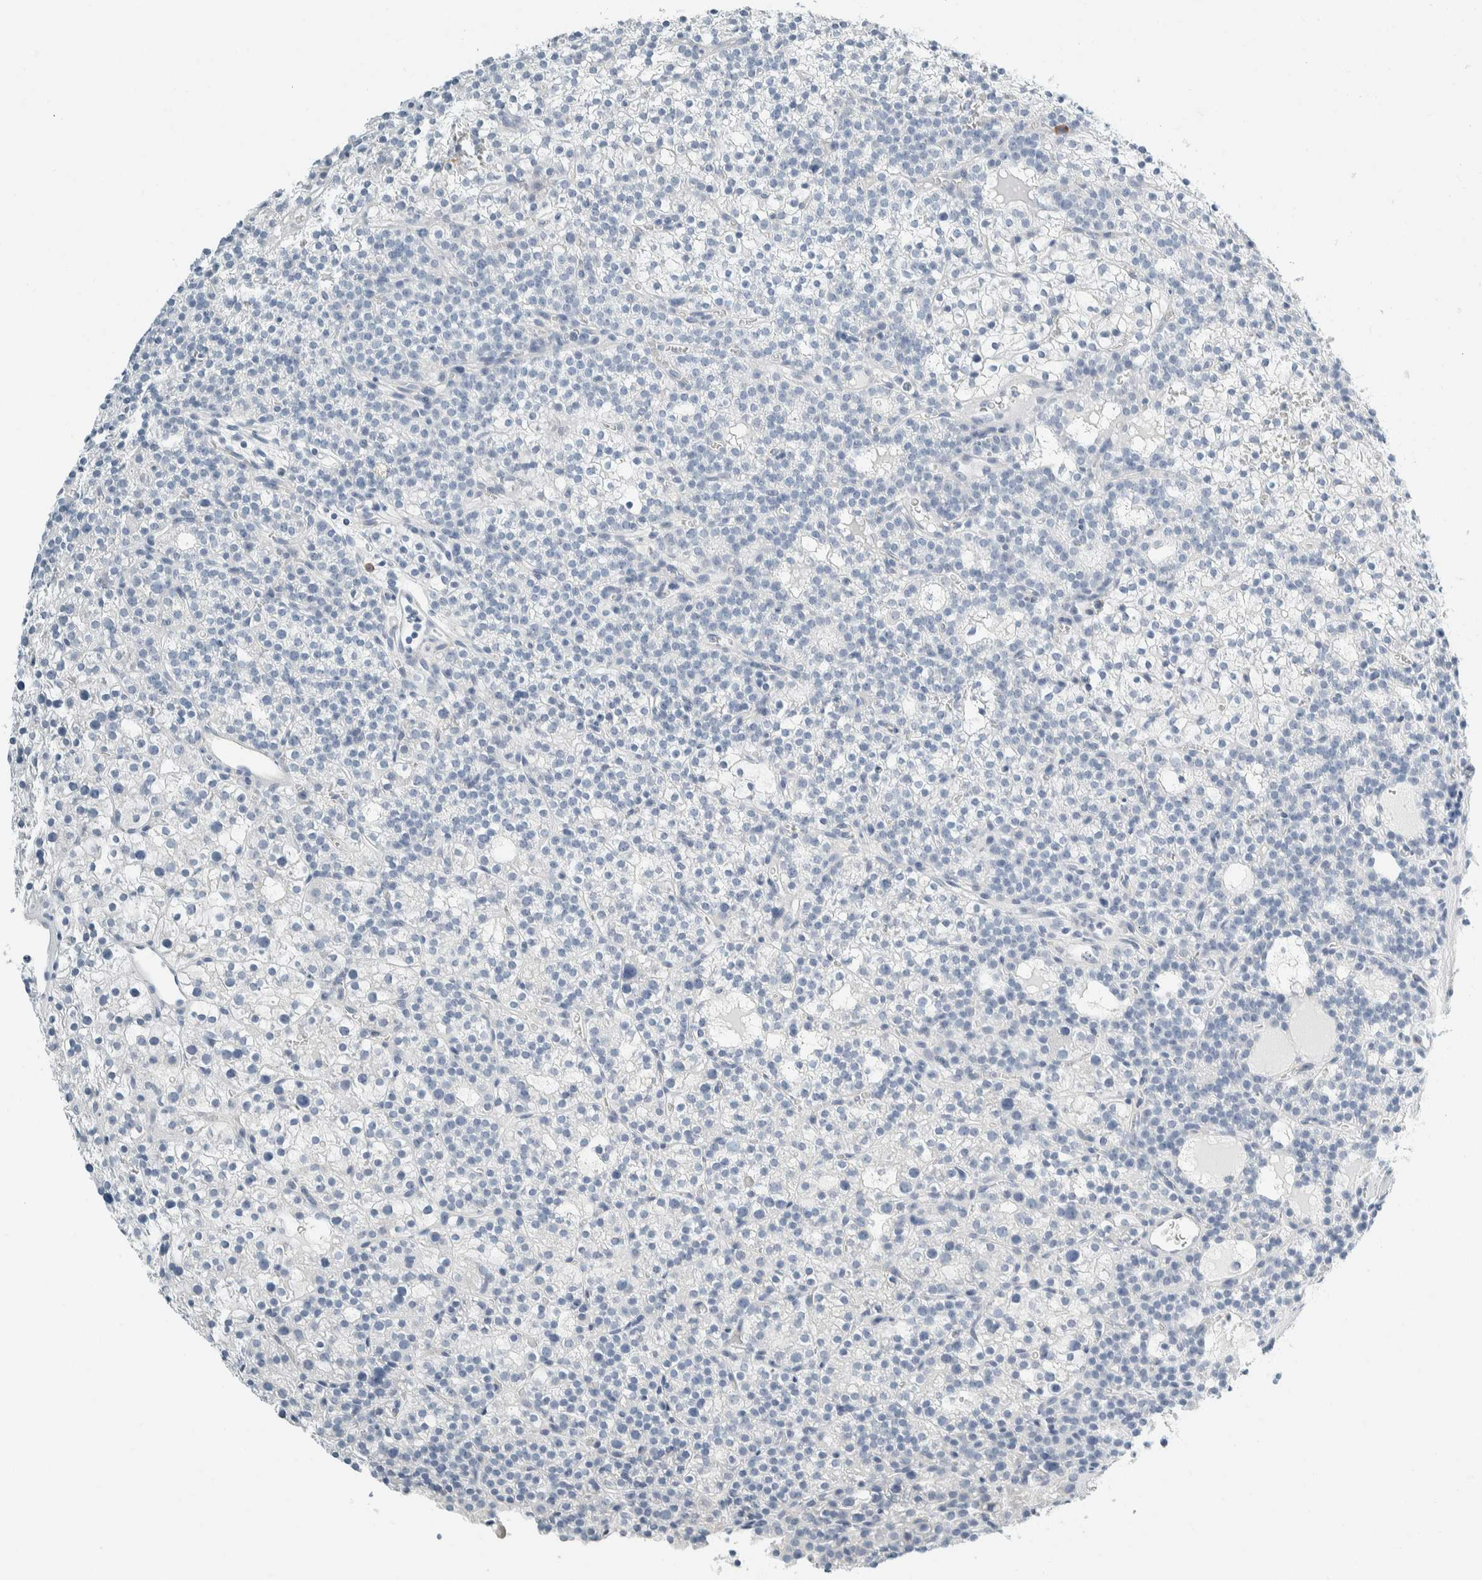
{"staining": {"intensity": "negative", "quantity": "none", "location": "none"}, "tissue": "parathyroid gland", "cell_type": "Glandular cells", "image_type": "normal", "snomed": [{"axis": "morphology", "description": "Normal tissue, NOS"}, {"axis": "morphology", "description": "Adenoma, NOS"}, {"axis": "topography", "description": "Parathyroid gland"}], "caption": "A high-resolution histopathology image shows IHC staining of benign parathyroid gland, which reveals no significant positivity in glandular cells.", "gene": "ARHGAP27", "patient": {"sex": "female", "age": 74}}